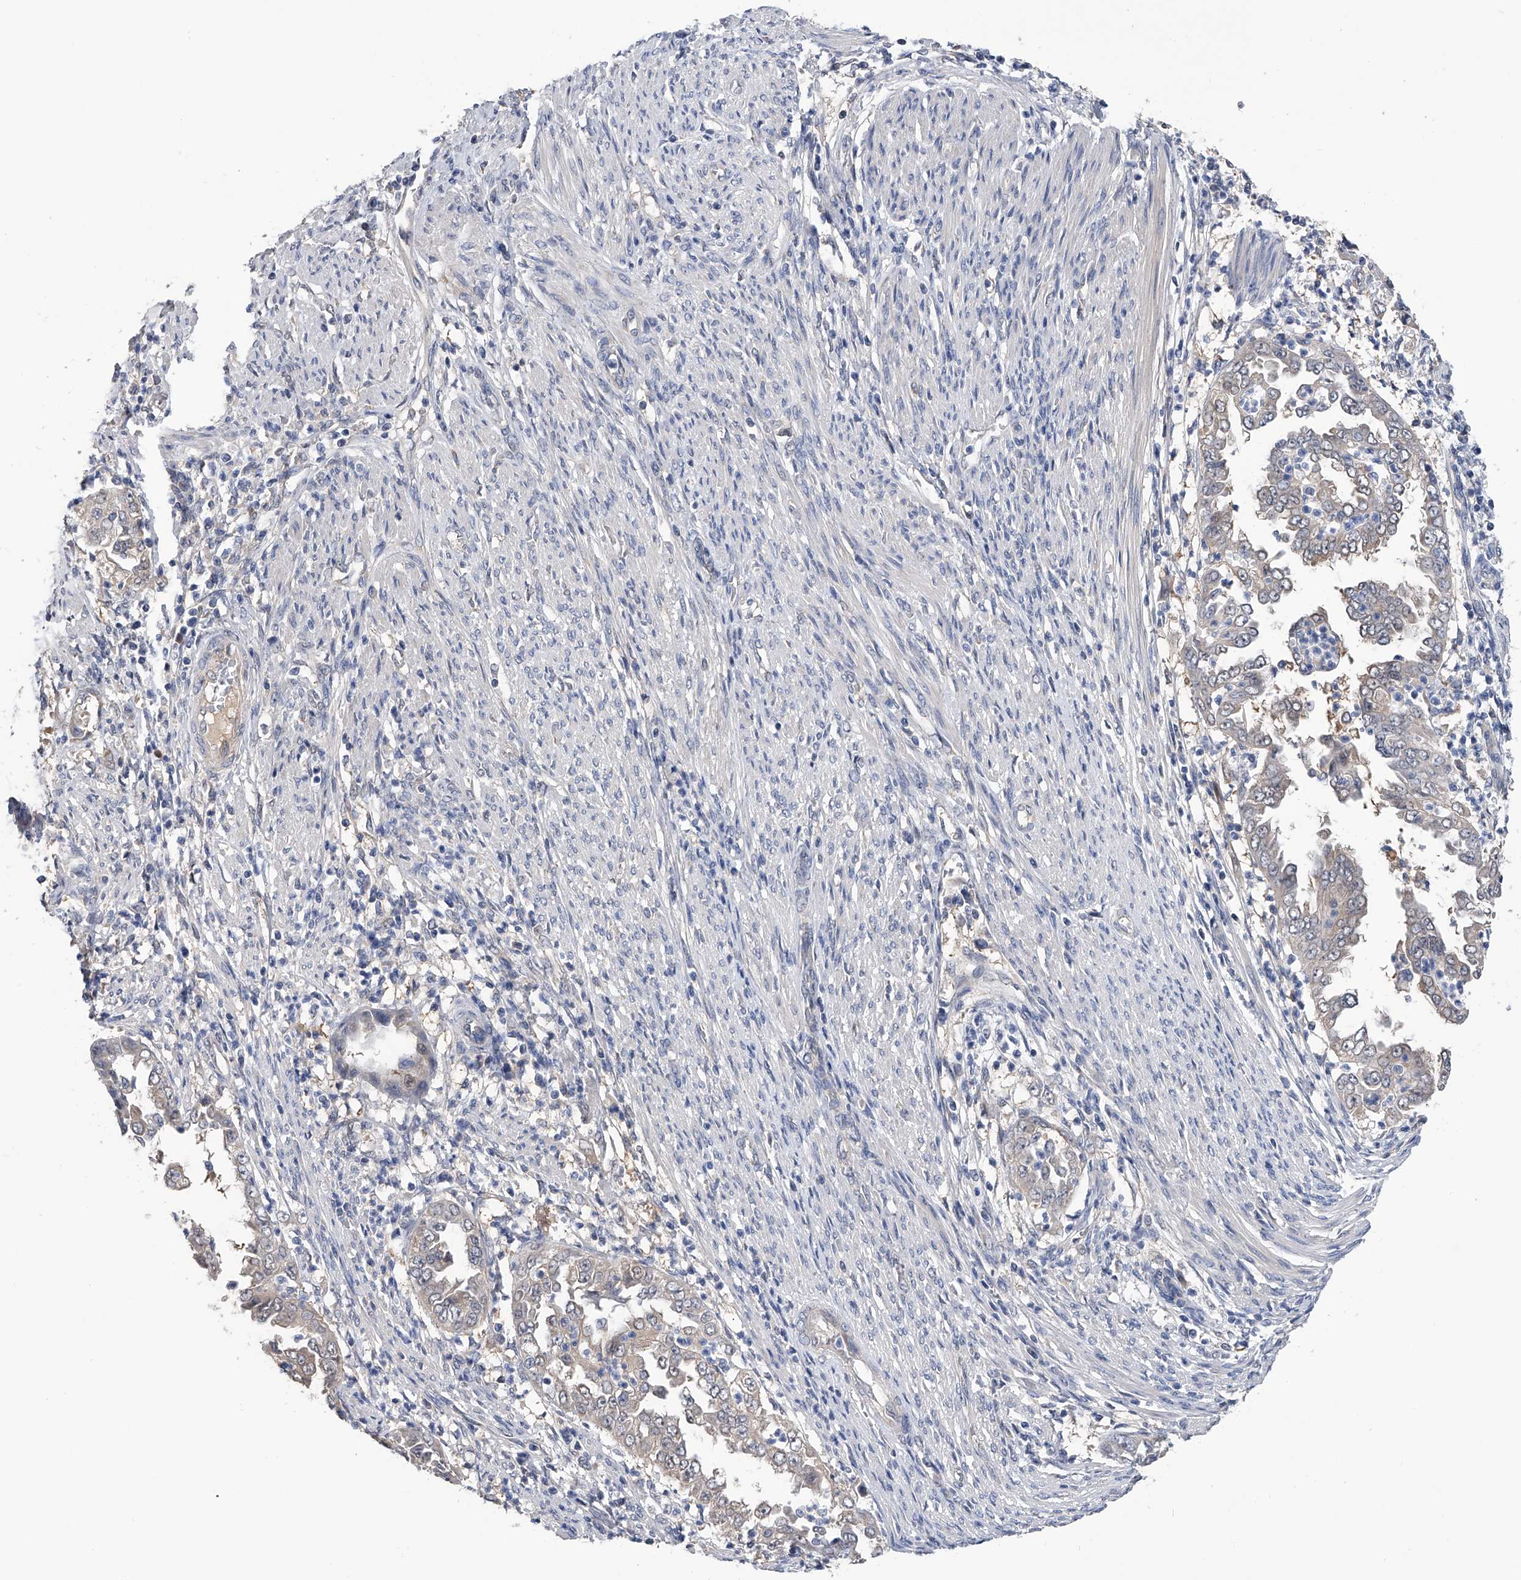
{"staining": {"intensity": "weak", "quantity": "<25%", "location": "cytoplasmic/membranous"}, "tissue": "endometrial cancer", "cell_type": "Tumor cells", "image_type": "cancer", "snomed": [{"axis": "morphology", "description": "Adenocarcinoma, NOS"}, {"axis": "topography", "description": "Endometrium"}], "caption": "Endometrial cancer was stained to show a protein in brown. There is no significant staining in tumor cells.", "gene": "PGM3", "patient": {"sex": "female", "age": 85}}